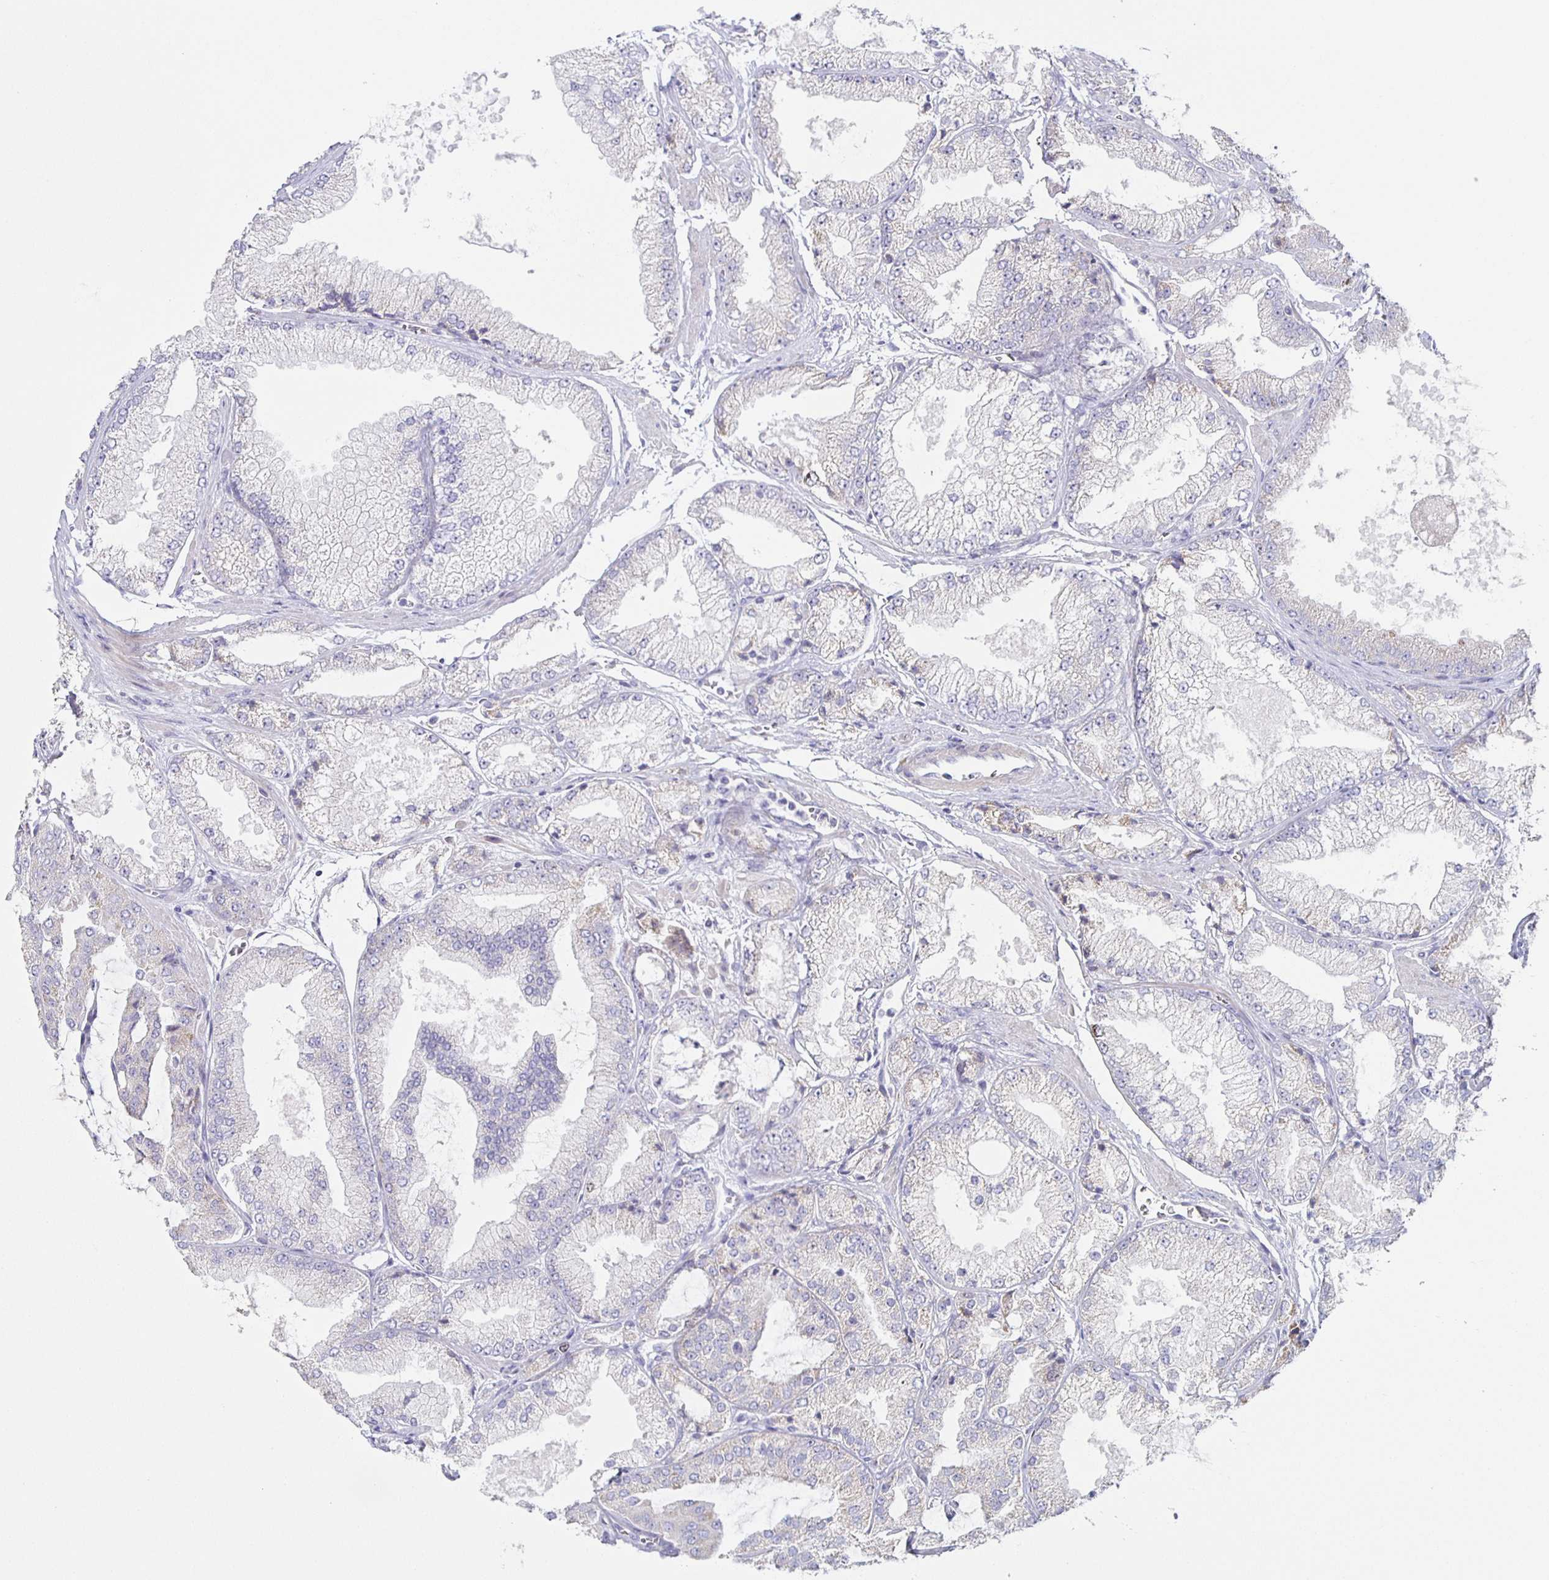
{"staining": {"intensity": "negative", "quantity": "none", "location": "none"}, "tissue": "prostate cancer", "cell_type": "Tumor cells", "image_type": "cancer", "snomed": [{"axis": "morphology", "description": "Adenocarcinoma, High grade"}, {"axis": "topography", "description": "Prostate"}], "caption": "There is no significant positivity in tumor cells of prostate cancer (adenocarcinoma (high-grade)).", "gene": "CENPH", "patient": {"sex": "male", "age": 68}}